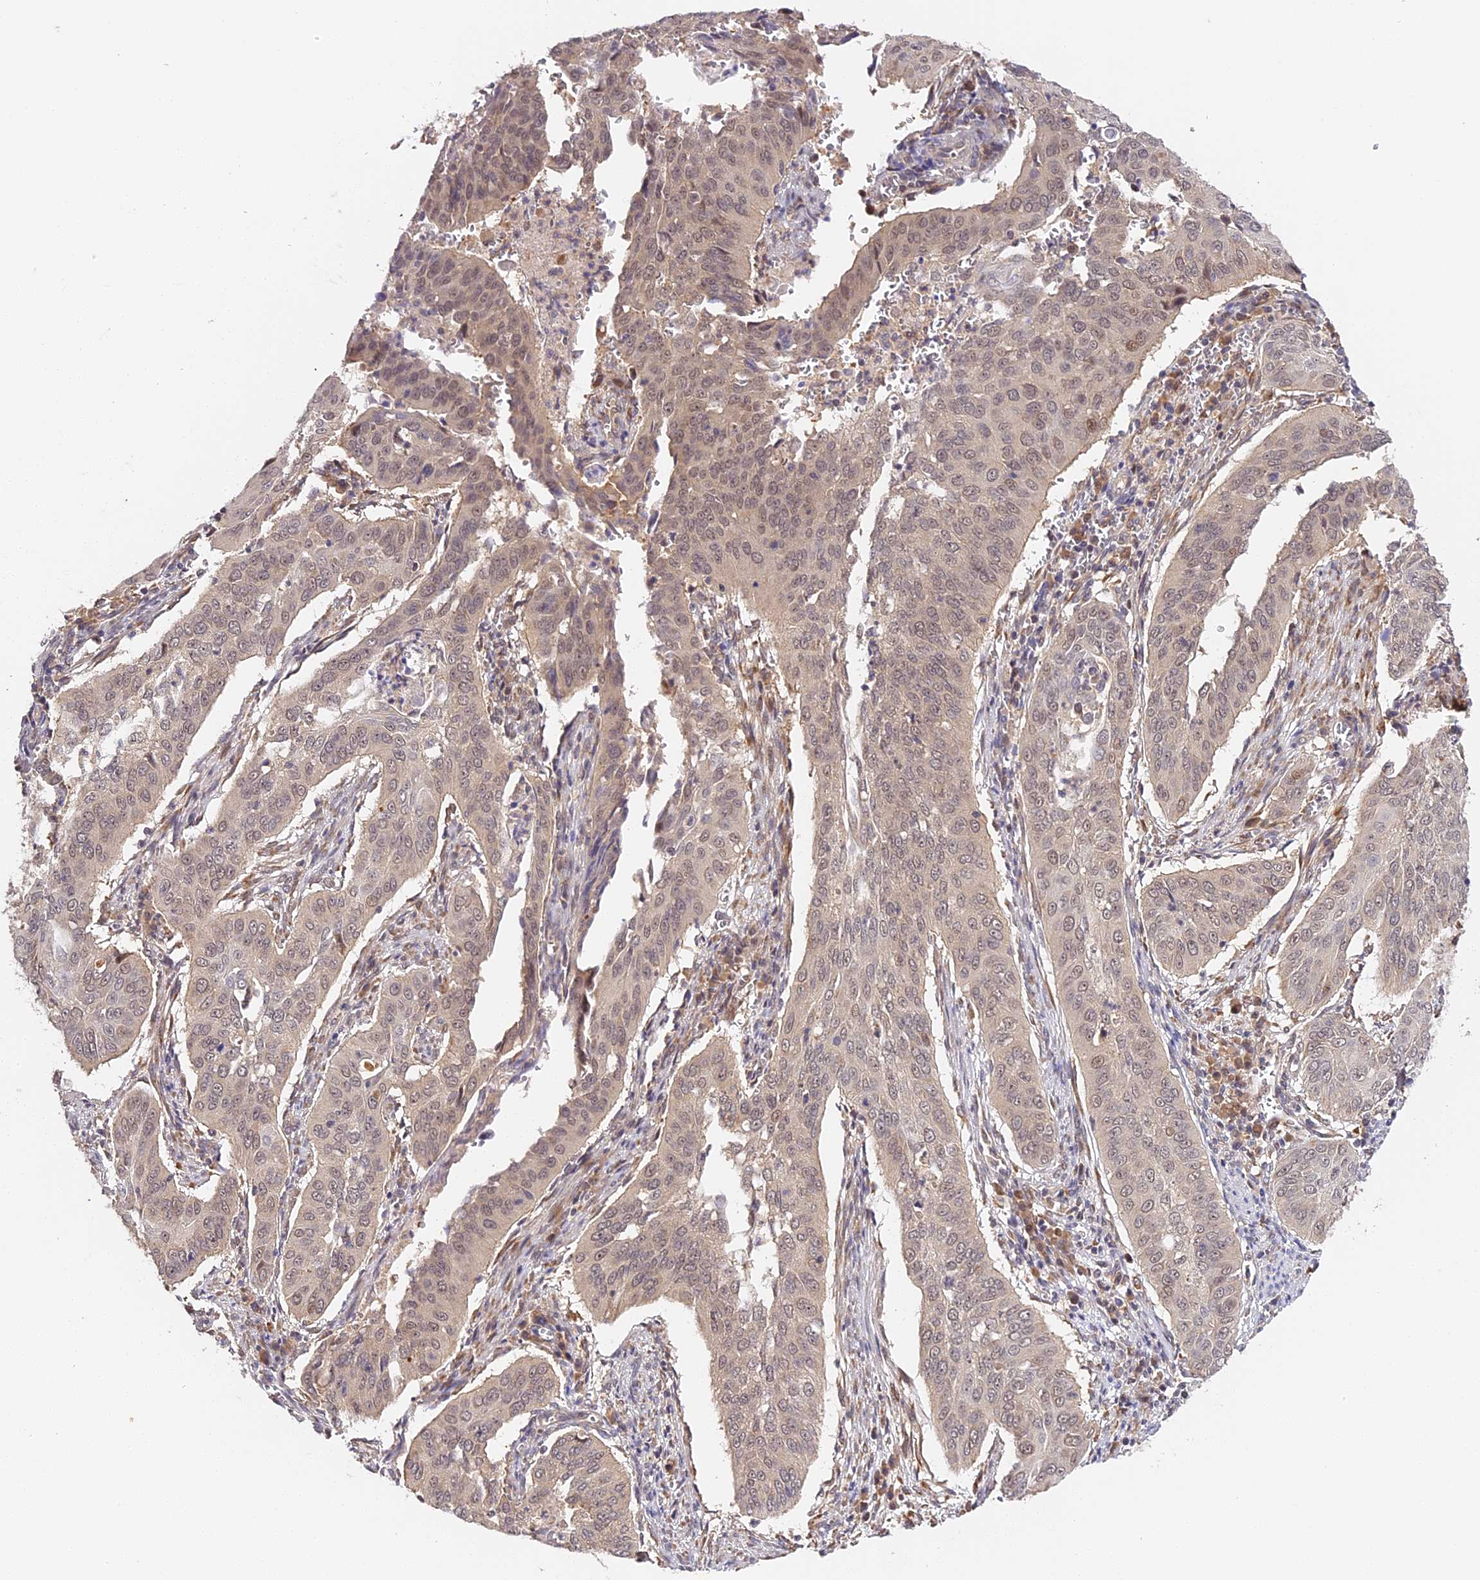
{"staining": {"intensity": "weak", "quantity": "<25%", "location": "nuclear"}, "tissue": "cervical cancer", "cell_type": "Tumor cells", "image_type": "cancer", "snomed": [{"axis": "morphology", "description": "Squamous cell carcinoma, NOS"}, {"axis": "topography", "description": "Cervix"}], "caption": "An immunohistochemistry photomicrograph of squamous cell carcinoma (cervical) is shown. There is no staining in tumor cells of squamous cell carcinoma (cervical).", "gene": "IMPACT", "patient": {"sex": "female", "age": 39}}